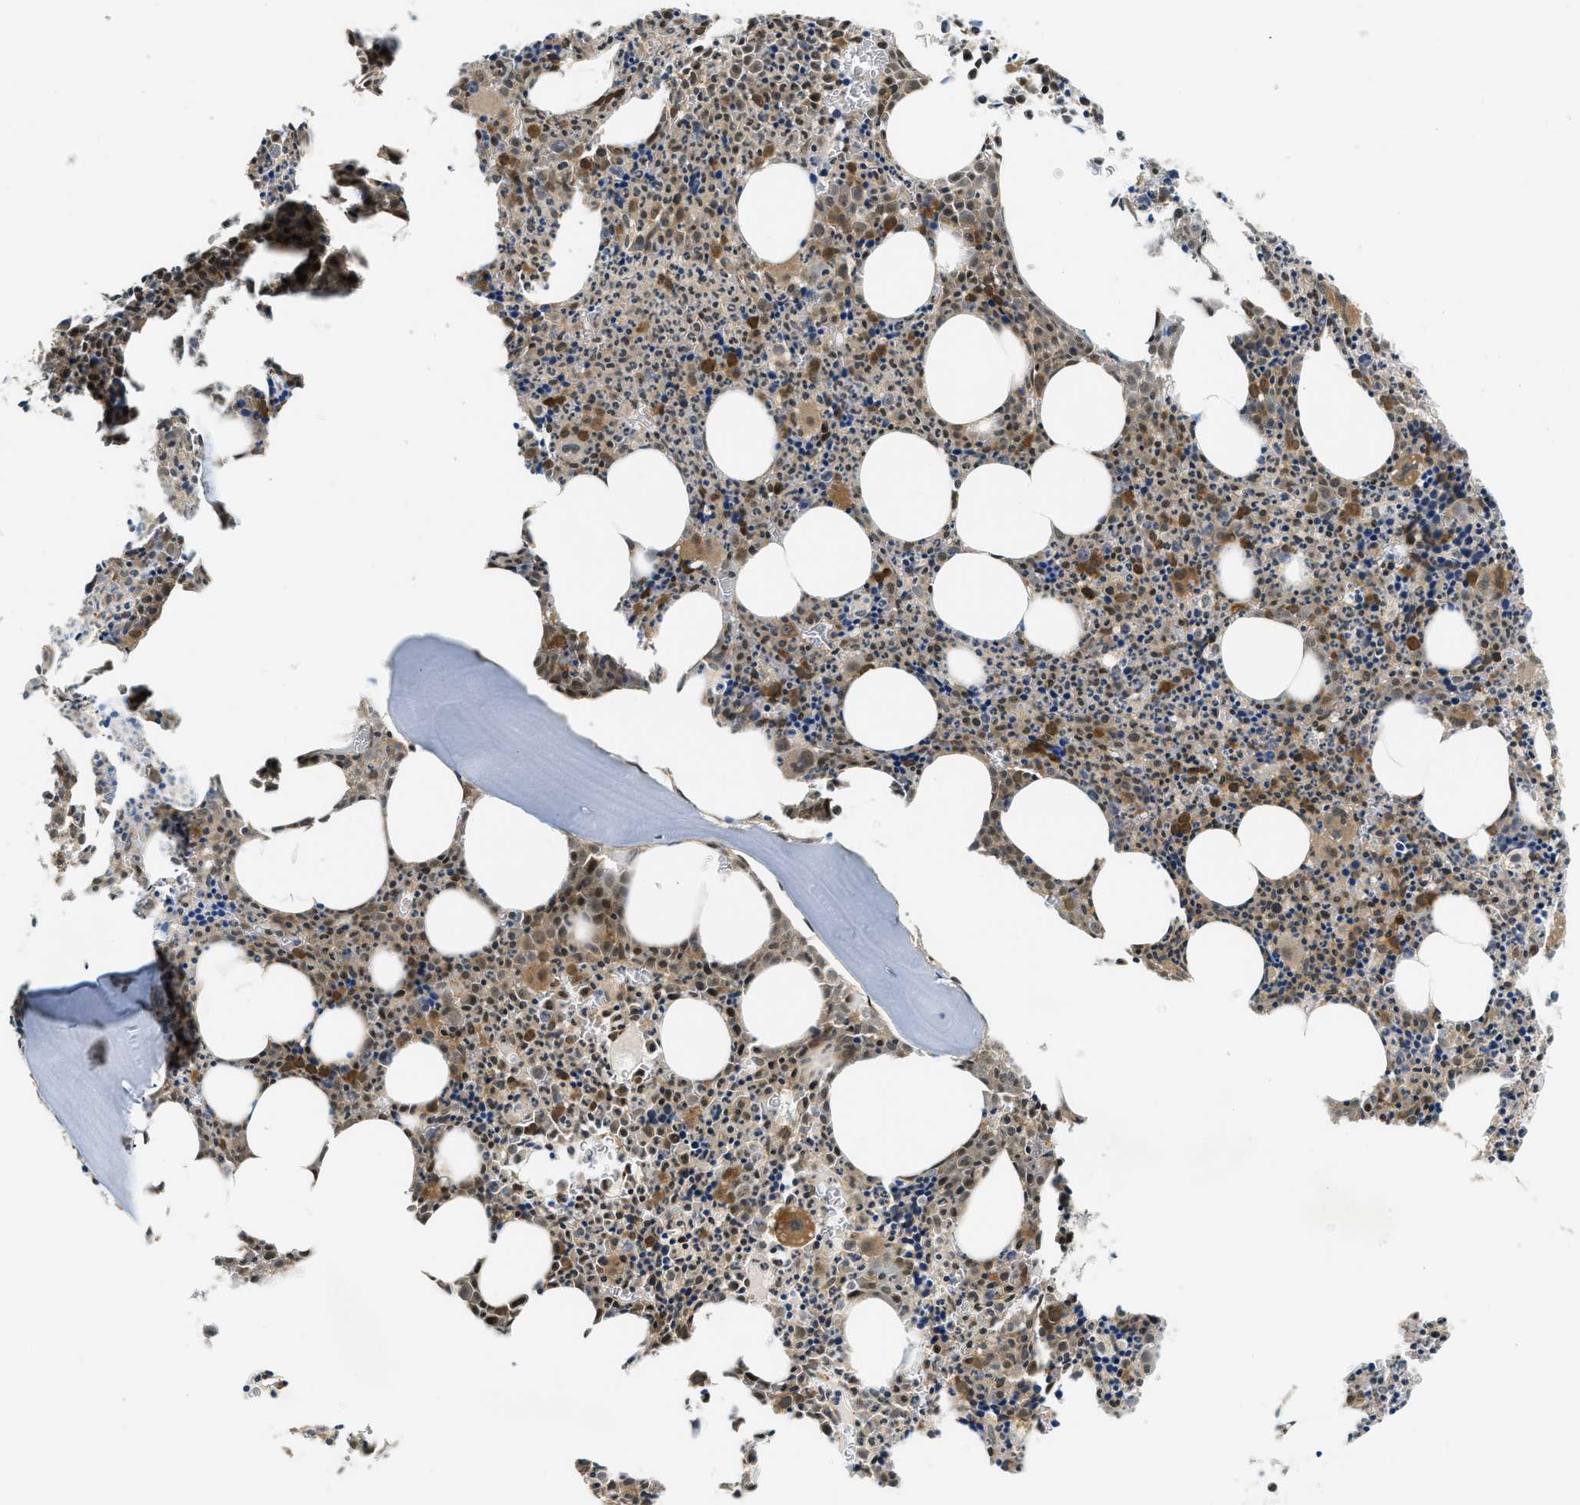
{"staining": {"intensity": "strong", "quantity": "25%-75%", "location": "cytoplasmic/membranous"}, "tissue": "bone marrow", "cell_type": "Hematopoietic cells", "image_type": "normal", "snomed": [{"axis": "morphology", "description": "Normal tissue, NOS"}, {"axis": "morphology", "description": "Inflammation, NOS"}, {"axis": "topography", "description": "Bone marrow"}], "caption": "Protein staining demonstrates strong cytoplasmic/membranous staining in about 25%-75% of hematopoietic cells in benign bone marrow. Nuclei are stained in blue.", "gene": "SMAD4", "patient": {"sex": "male", "age": 31}}